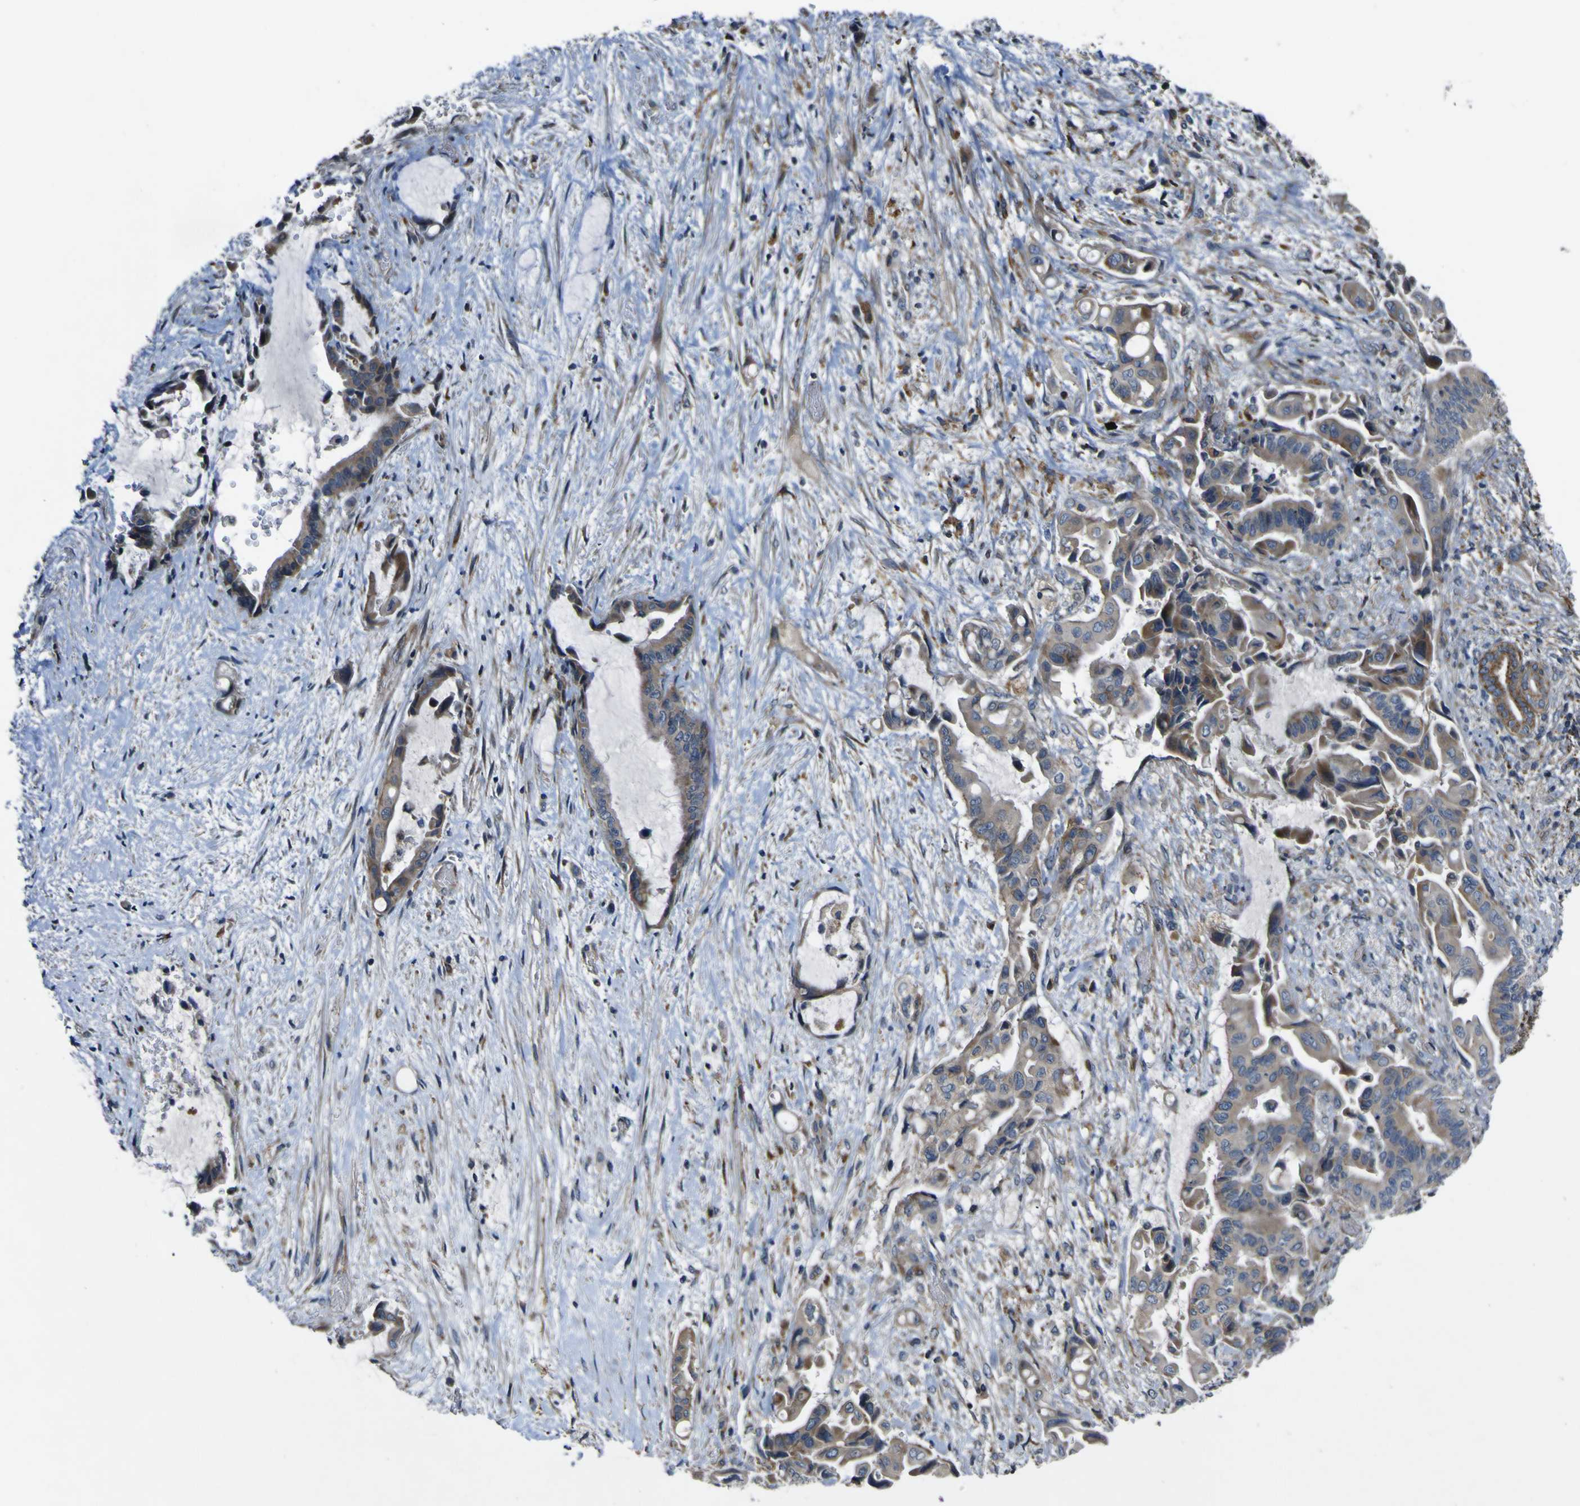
{"staining": {"intensity": "moderate", "quantity": "25%-75%", "location": "cytoplasmic/membranous"}, "tissue": "liver cancer", "cell_type": "Tumor cells", "image_type": "cancer", "snomed": [{"axis": "morphology", "description": "Cholangiocarcinoma"}, {"axis": "topography", "description": "Liver"}], "caption": "This is a photomicrograph of immunohistochemistry (IHC) staining of liver cancer, which shows moderate staining in the cytoplasmic/membranous of tumor cells.", "gene": "GPLD1", "patient": {"sex": "female", "age": 61}}